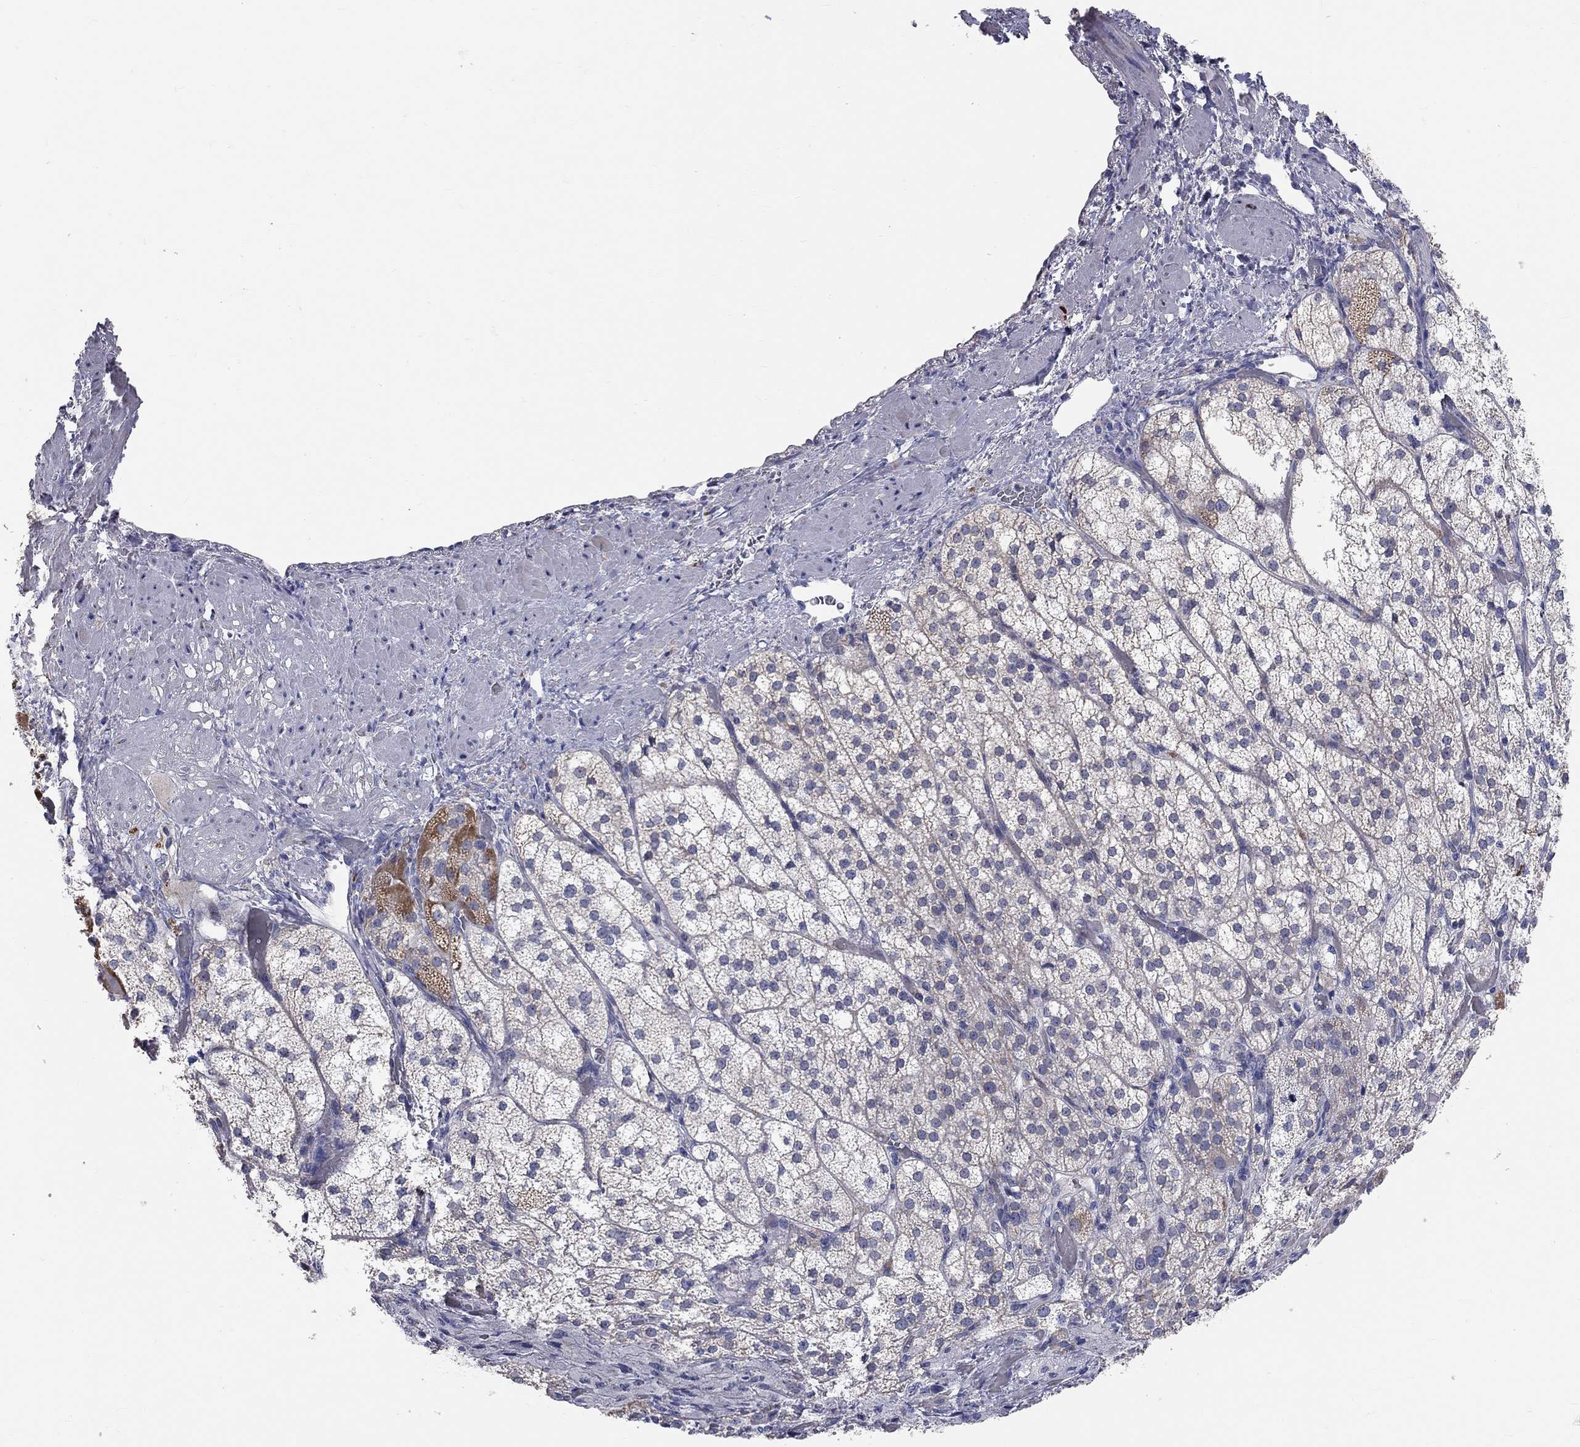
{"staining": {"intensity": "strong", "quantity": "<25%", "location": "cytoplasmic/membranous"}, "tissue": "adrenal gland", "cell_type": "Glandular cells", "image_type": "normal", "snomed": [{"axis": "morphology", "description": "Normal tissue, NOS"}, {"axis": "topography", "description": "Adrenal gland"}], "caption": "Protein positivity by immunohistochemistry (IHC) reveals strong cytoplasmic/membranous staining in about <25% of glandular cells in normal adrenal gland. (DAB (3,3'-diaminobenzidine) IHC, brown staining for protein, blue staining for nuclei).", "gene": "CFAP161", "patient": {"sex": "female", "age": 60}}